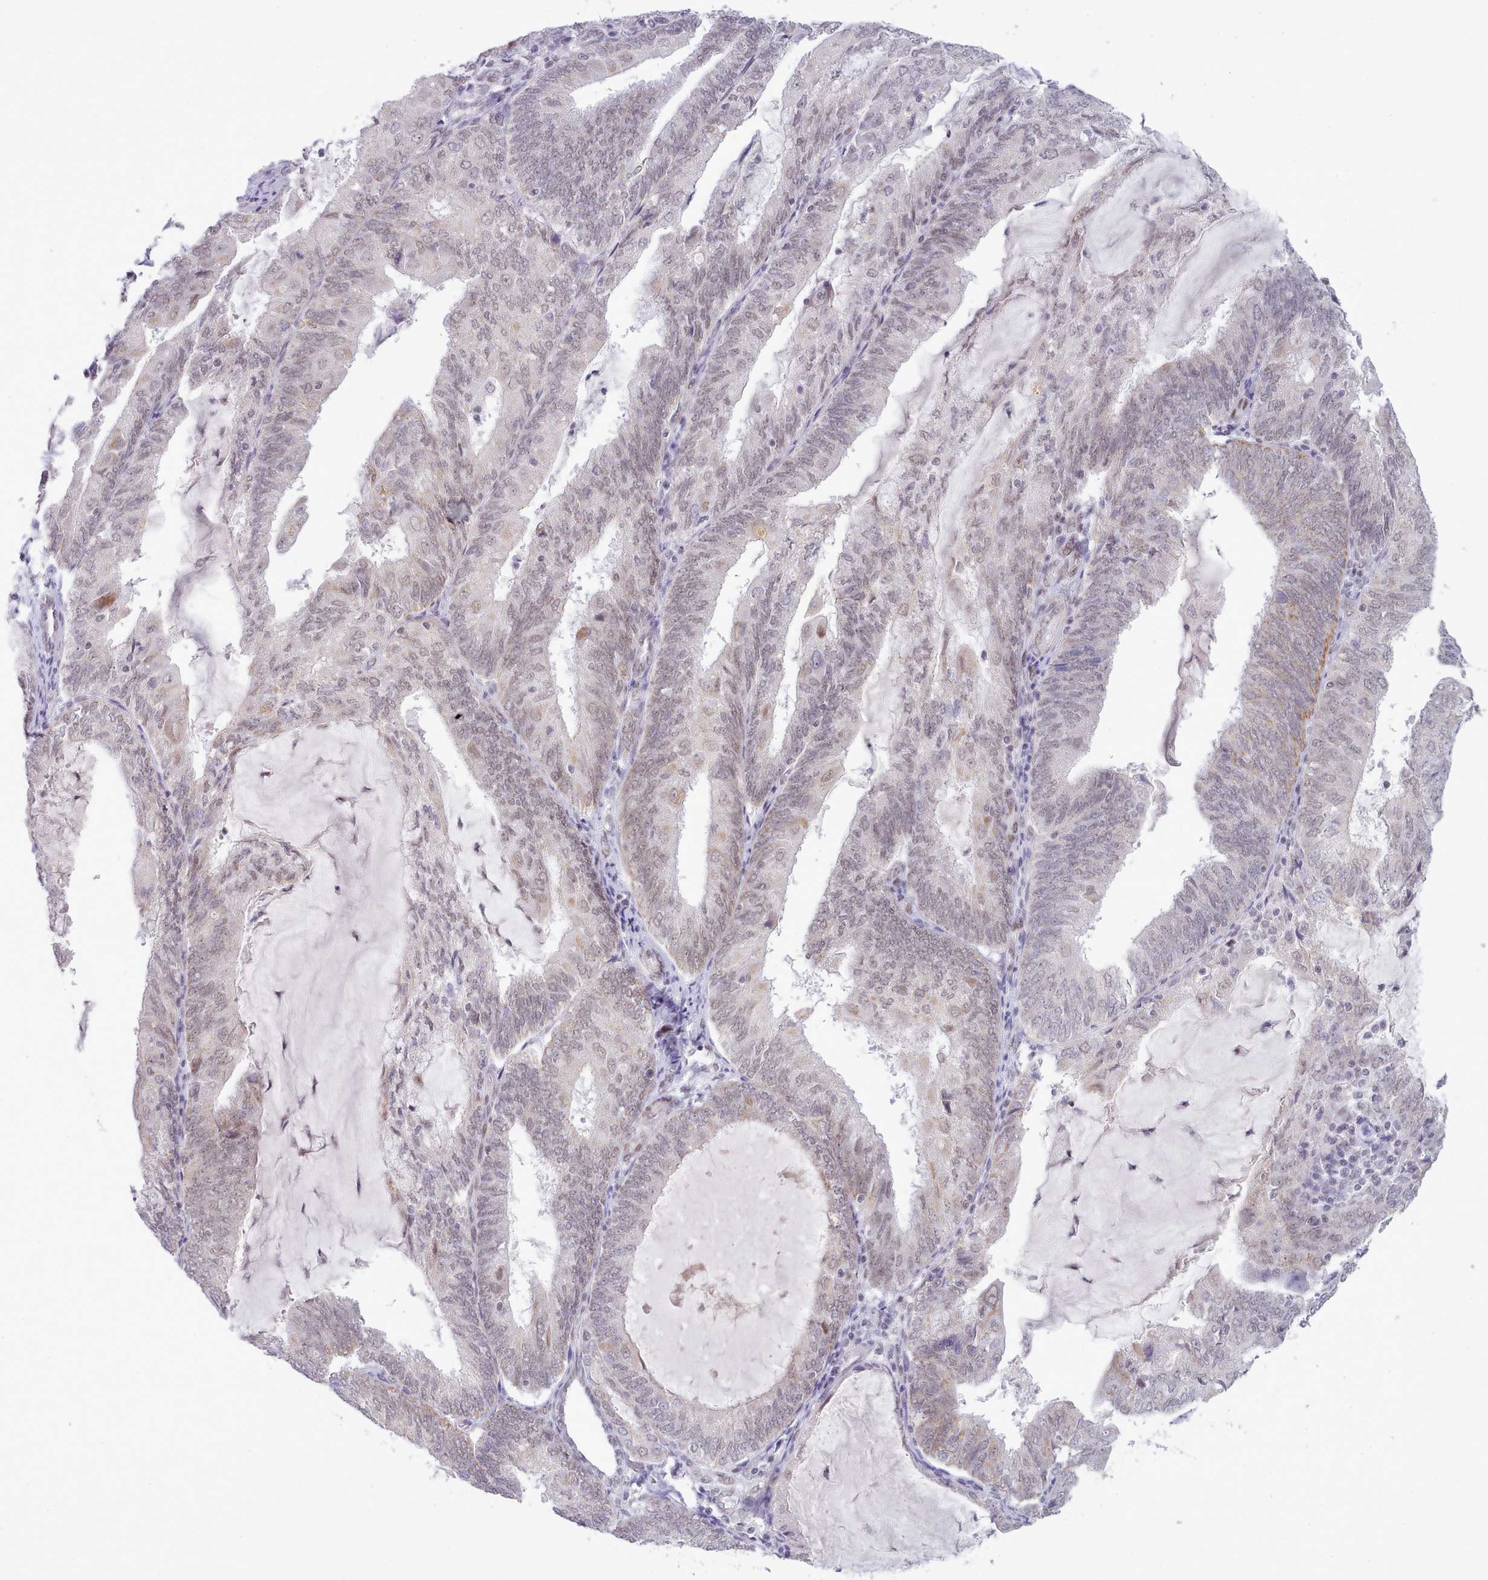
{"staining": {"intensity": "weak", "quantity": "25%-75%", "location": "nuclear"}, "tissue": "endometrial cancer", "cell_type": "Tumor cells", "image_type": "cancer", "snomed": [{"axis": "morphology", "description": "Adenocarcinoma, NOS"}, {"axis": "topography", "description": "Endometrium"}], "caption": "Immunohistochemical staining of human endometrial cancer (adenocarcinoma) demonstrates weak nuclear protein expression in about 25%-75% of tumor cells.", "gene": "RFX1", "patient": {"sex": "female", "age": 81}}